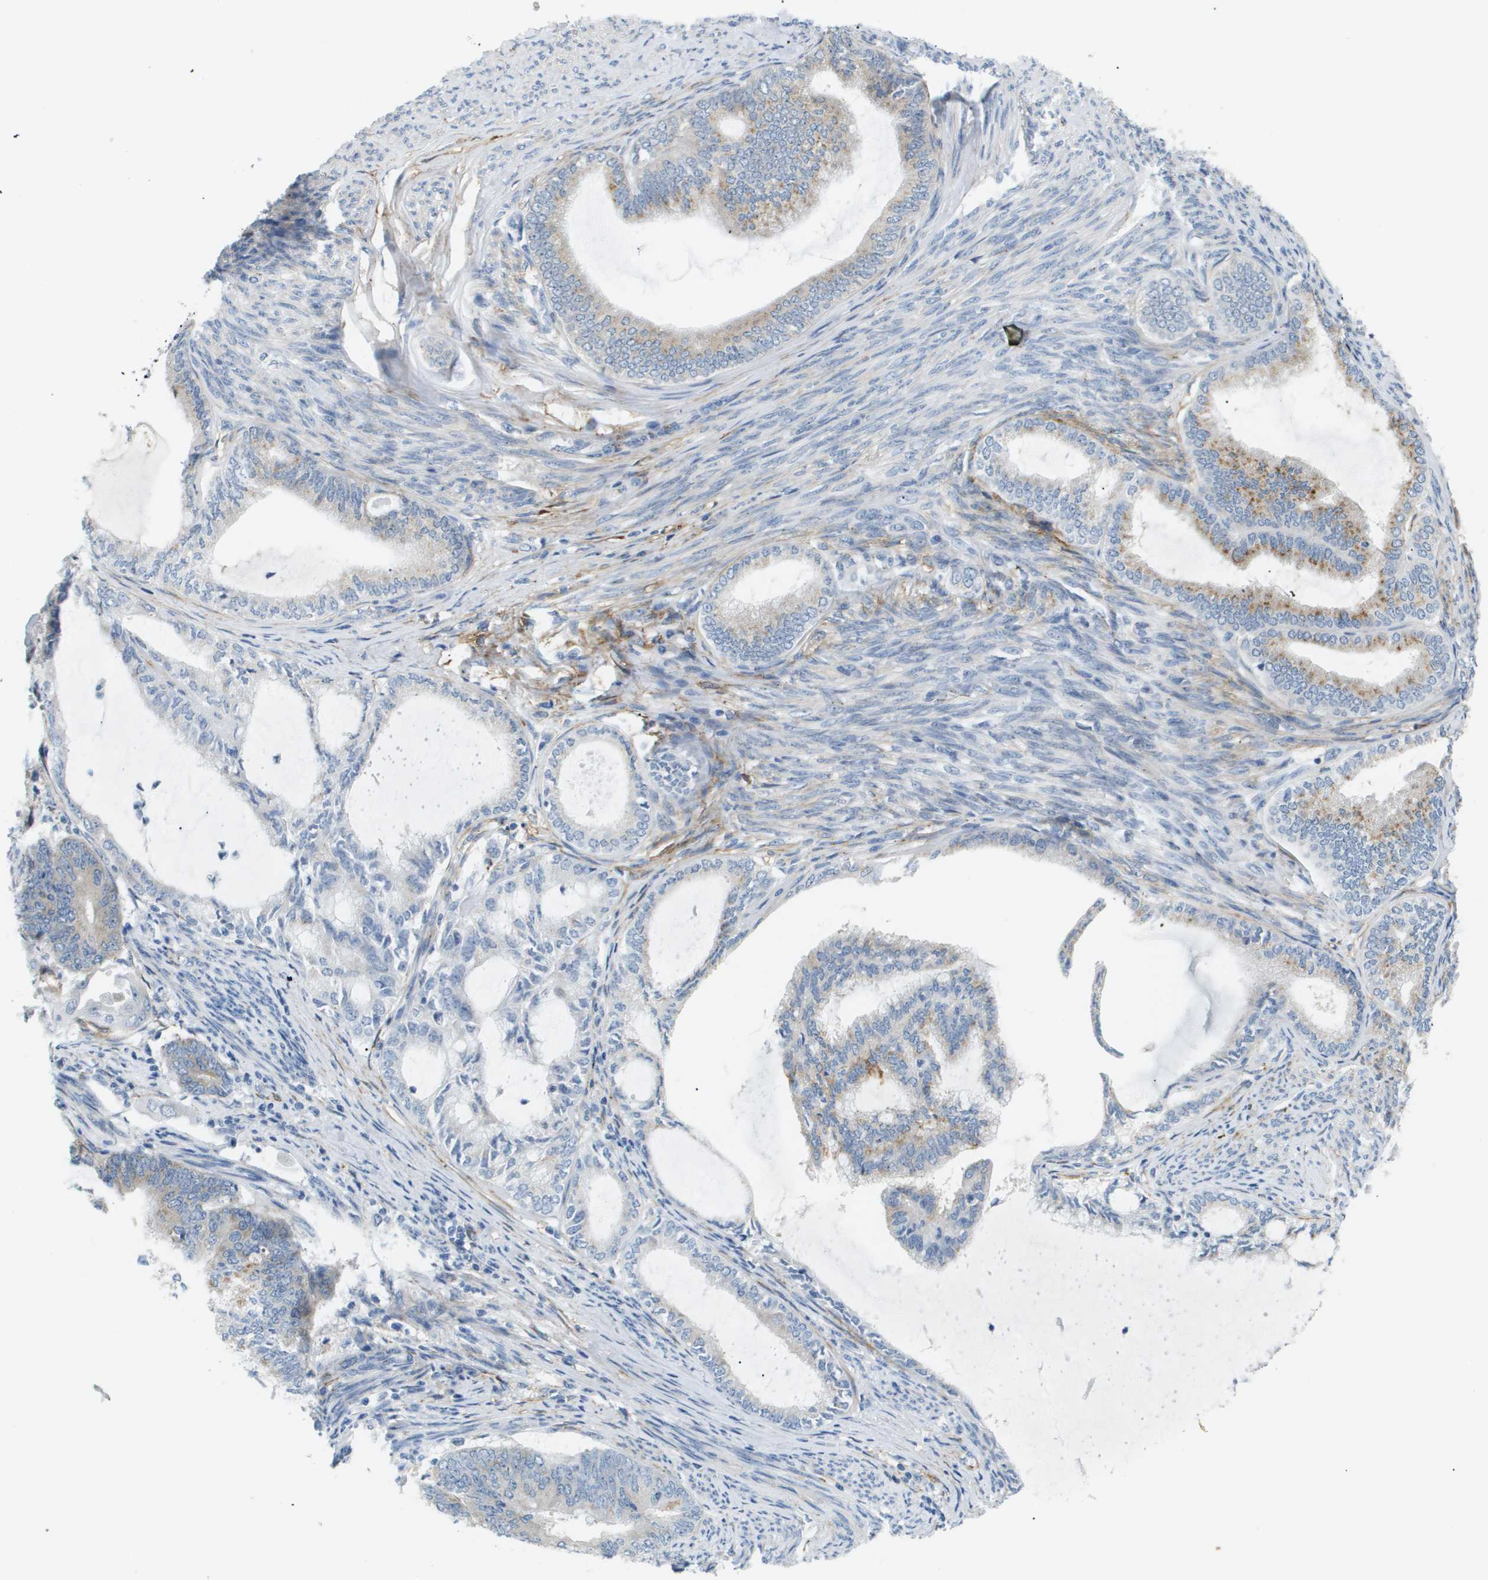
{"staining": {"intensity": "moderate", "quantity": "25%-75%", "location": "cytoplasmic/membranous"}, "tissue": "endometrial cancer", "cell_type": "Tumor cells", "image_type": "cancer", "snomed": [{"axis": "morphology", "description": "Adenocarcinoma, NOS"}, {"axis": "topography", "description": "Endometrium"}], "caption": "Immunohistochemistry histopathology image of human endometrial cancer (adenocarcinoma) stained for a protein (brown), which displays medium levels of moderate cytoplasmic/membranous staining in about 25%-75% of tumor cells.", "gene": "OTUD5", "patient": {"sex": "female", "age": 86}}